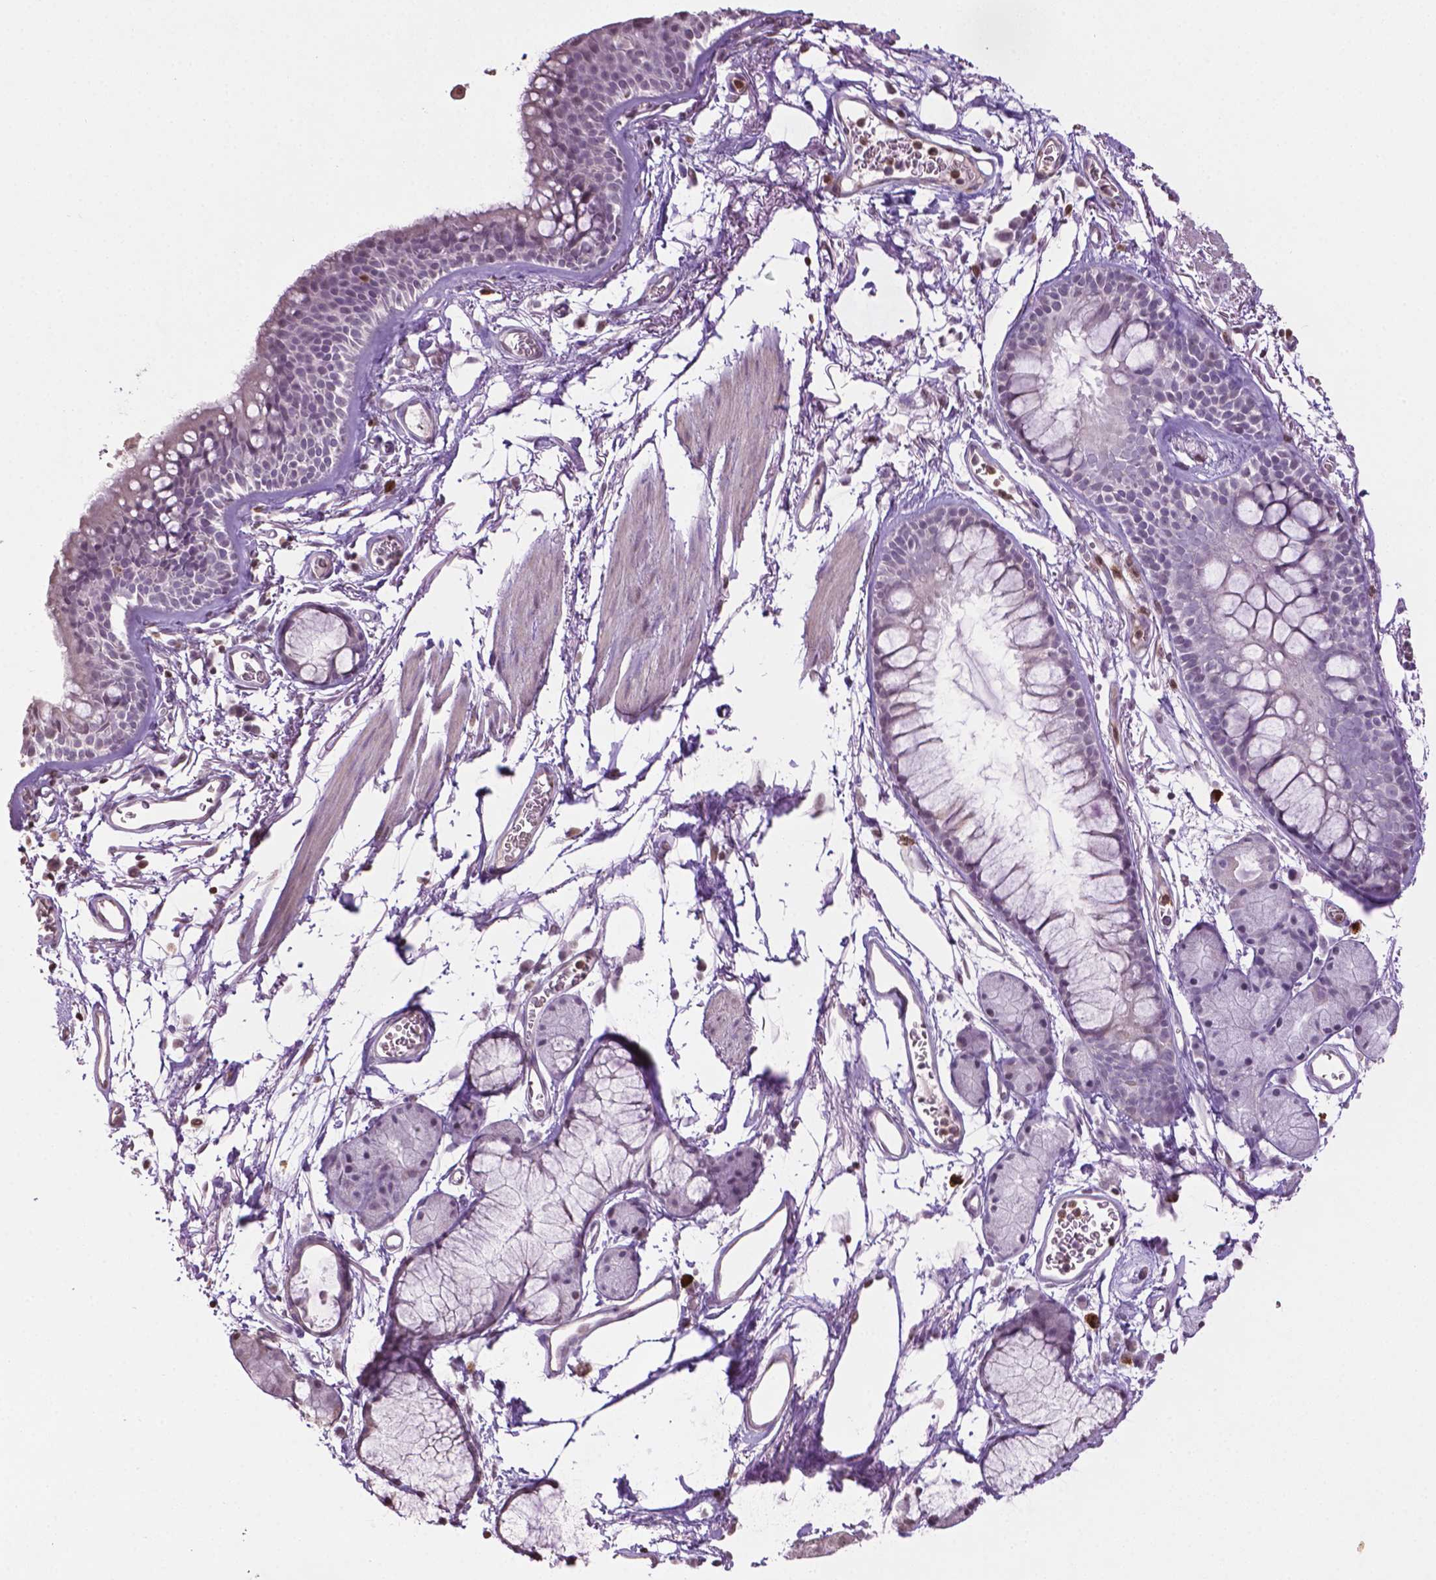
{"staining": {"intensity": "negative", "quantity": "none", "location": "none"}, "tissue": "bronchus", "cell_type": "Respiratory epithelial cells", "image_type": "normal", "snomed": [{"axis": "morphology", "description": "Normal tissue, NOS"}, {"axis": "topography", "description": "Cartilage tissue"}, {"axis": "topography", "description": "Bronchus"}], "caption": "Respiratory epithelial cells show no significant positivity in unremarkable bronchus. The staining is performed using DAB (3,3'-diaminobenzidine) brown chromogen with nuclei counter-stained in using hematoxylin.", "gene": "NTNG2", "patient": {"sex": "female", "age": 79}}